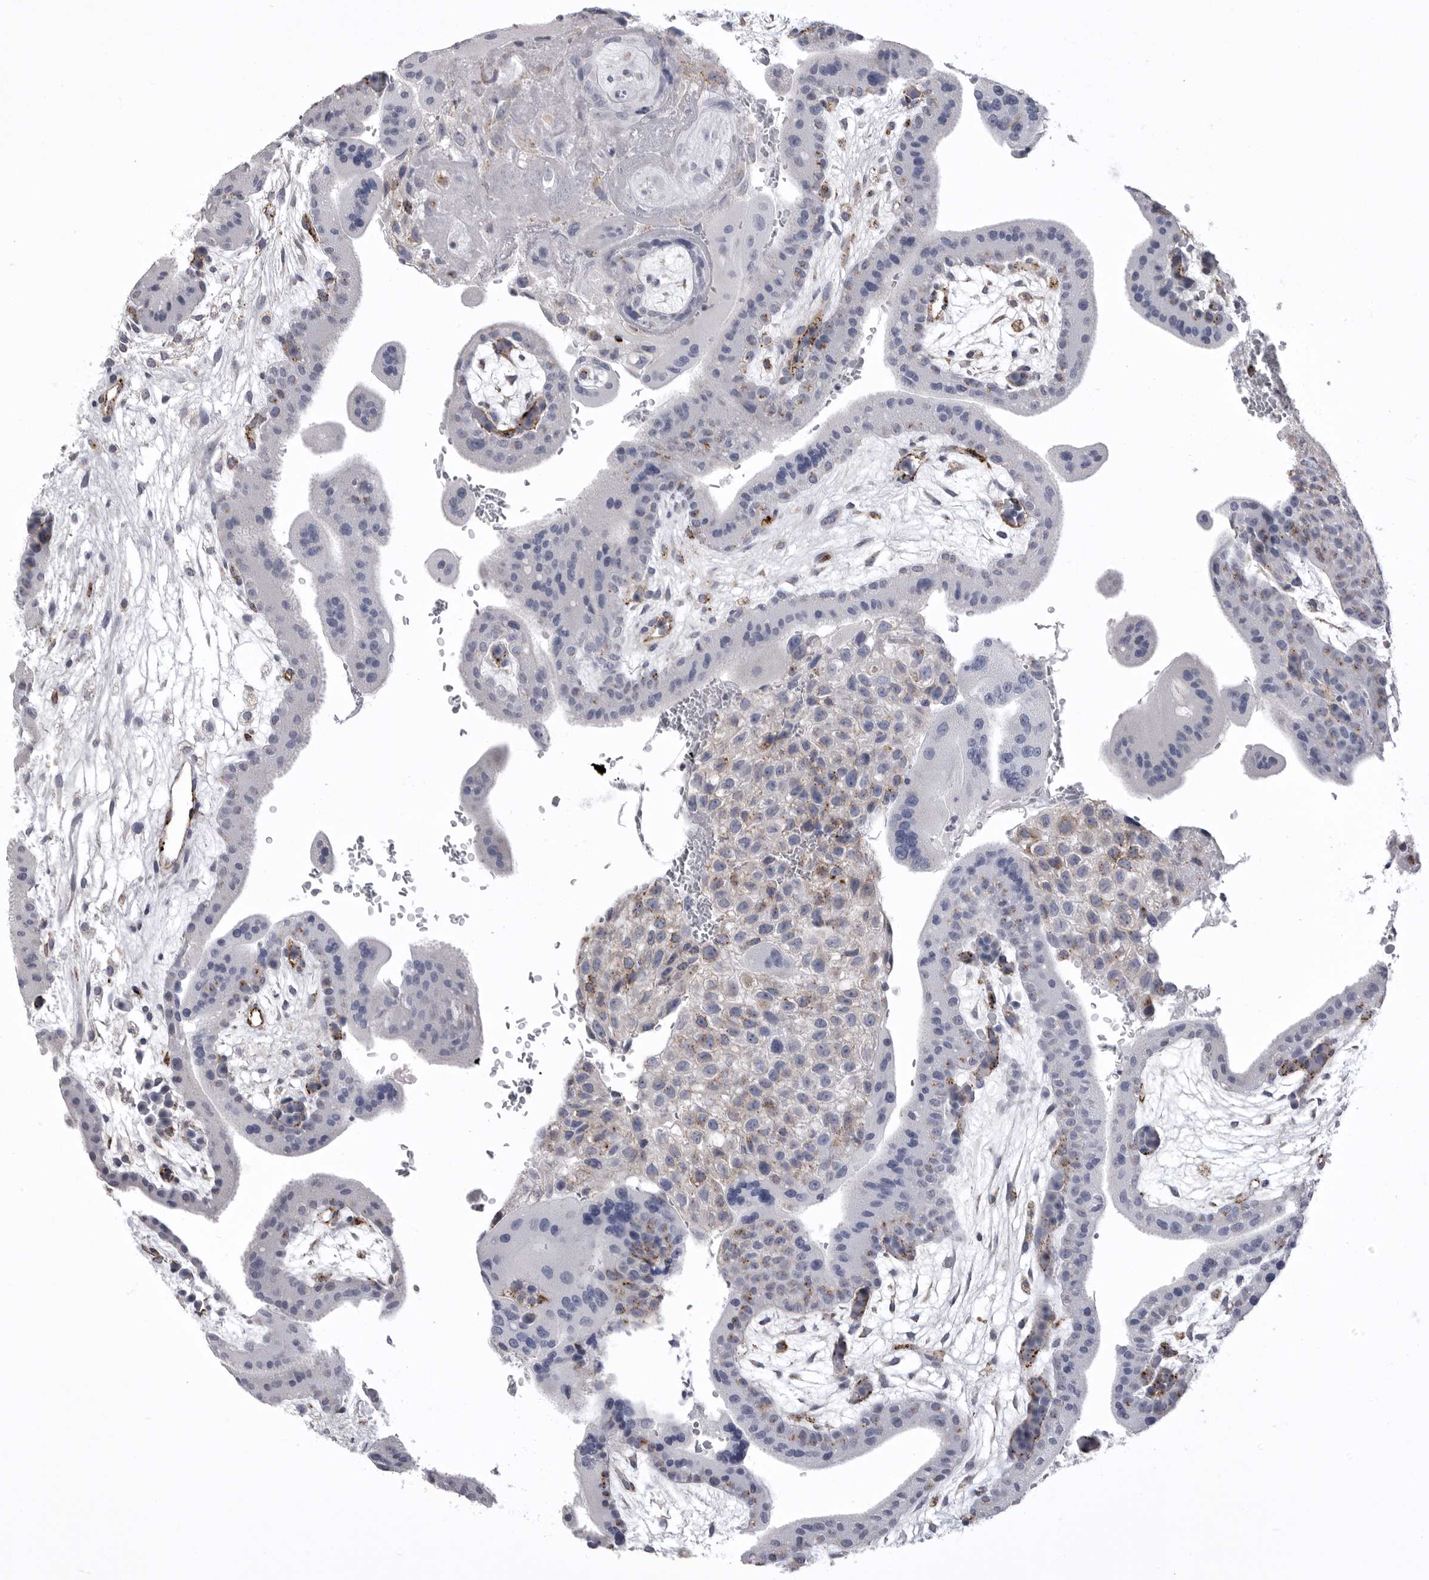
{"staining": {"intensity": "weak", "quantity": "25%-75%", "location": "cytoplasmic/membranous"}, "tissue": "placenta", "cell_type": "Decidual cells", "image_type": "normal", "snomed": [{"axis": "morphology", "description": "Normal tissue, NOS"}, {"axis": "topography", "description": "Placenta"}], "caption": "Immunohistochemical staining of benign placenta reveals weak cytoplasmic/membranous protein positivity in about 25%-75% of decidual cells.", "gene": "PSPN", "patient": {"sex": "female", "age": 35}}